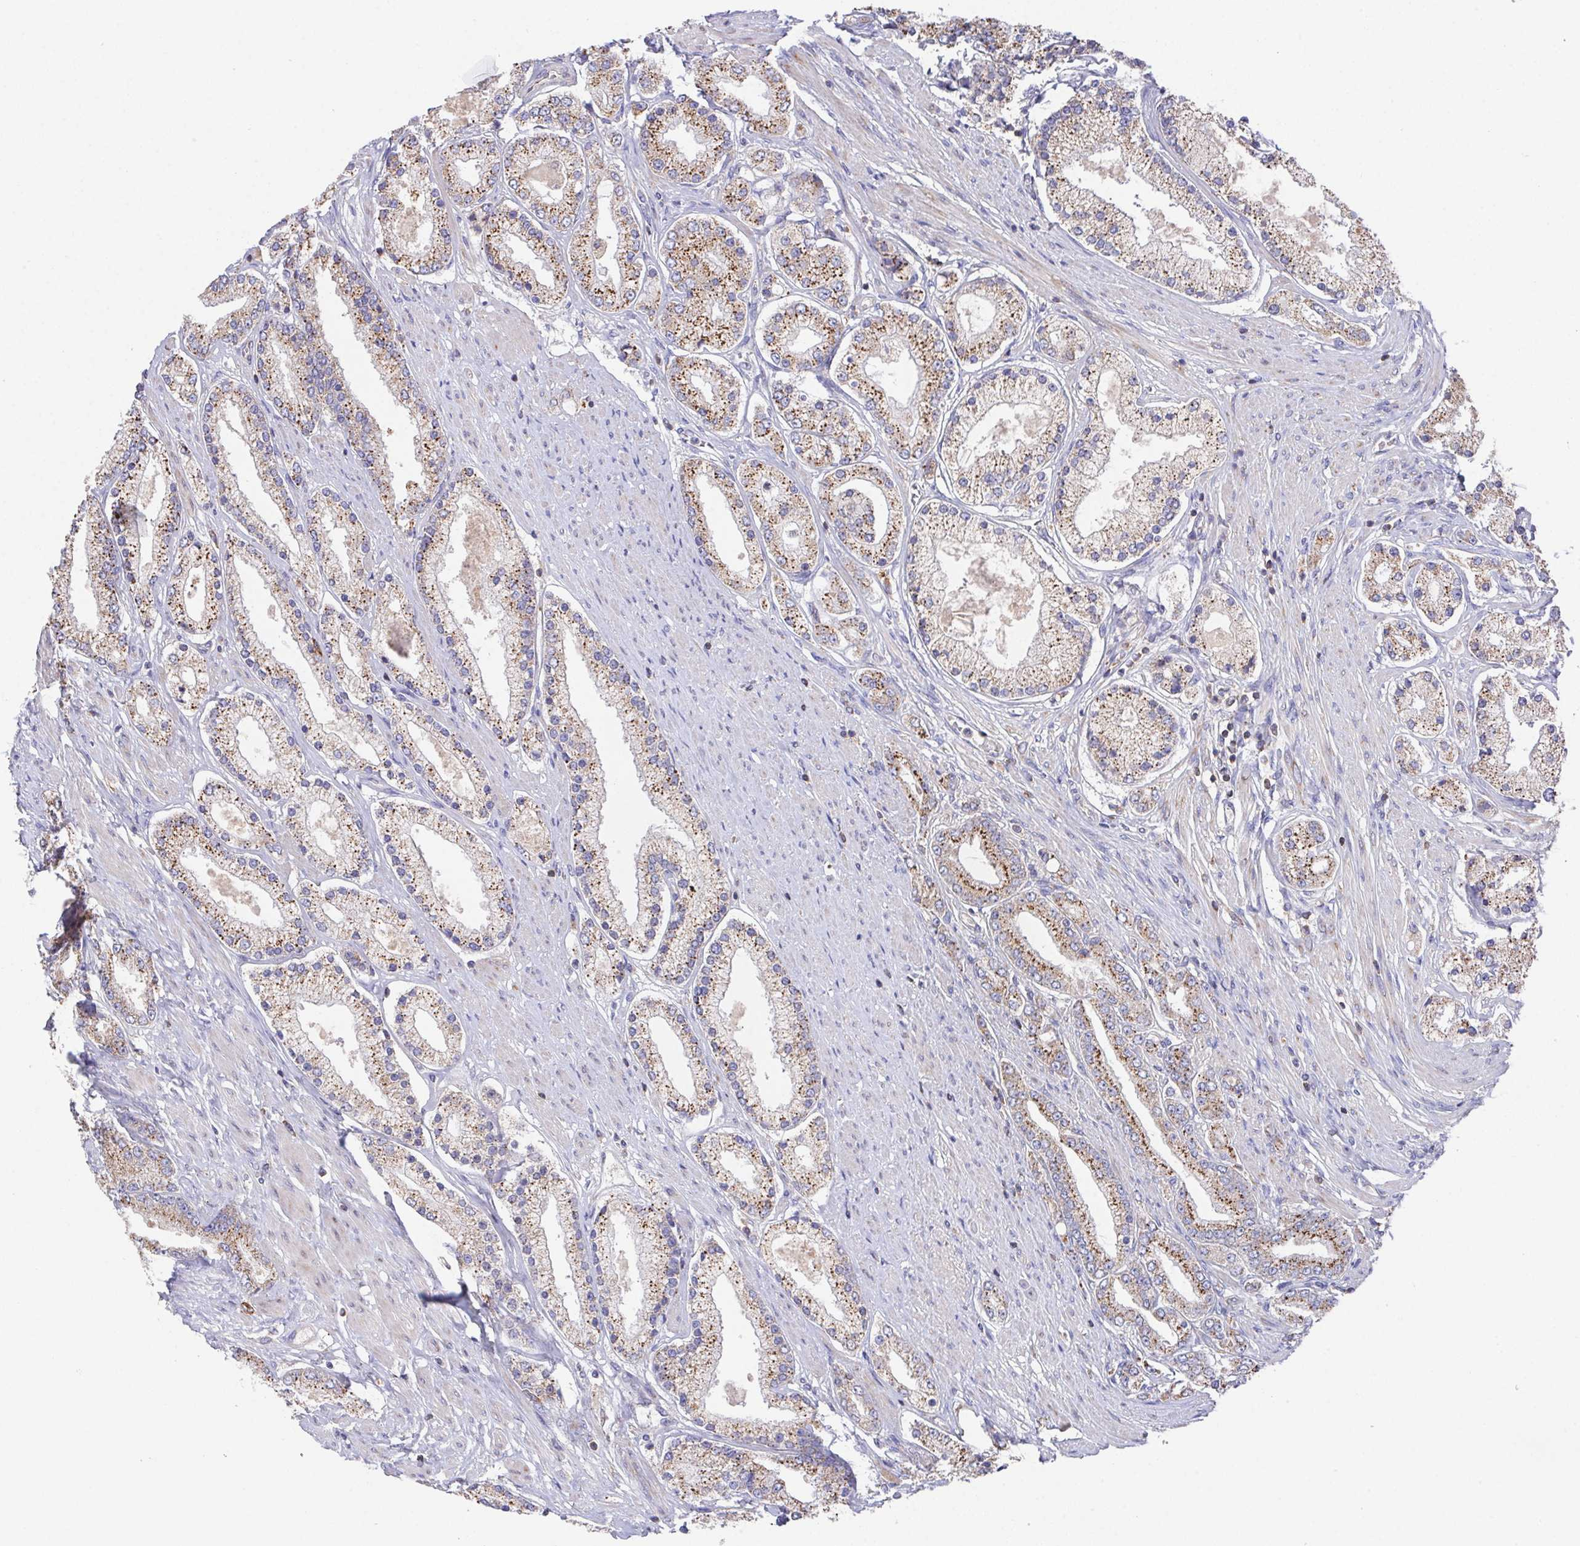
{"staining": {"intensity": "moderate", "quantity": ">75%", "location": "cytoplasmic/membranous"}, "tissue": "prostate cancer", "cell_type": "Tumor cells", "image_type": "cancer", "snomed": [{"axis": "morphology", "description": "Adenocarcinoma, High grade"}, {"axis": "topography", "description": "Prostate"}], "caption": "Protein staining demonstrates moderate cytoplasmic/membranous staining in approximately >75% of tumor cells in prostate adenocarcinoma (high-grade).", "gene": "FAM241A", "patient": {"sex": "male", "age": 67}}